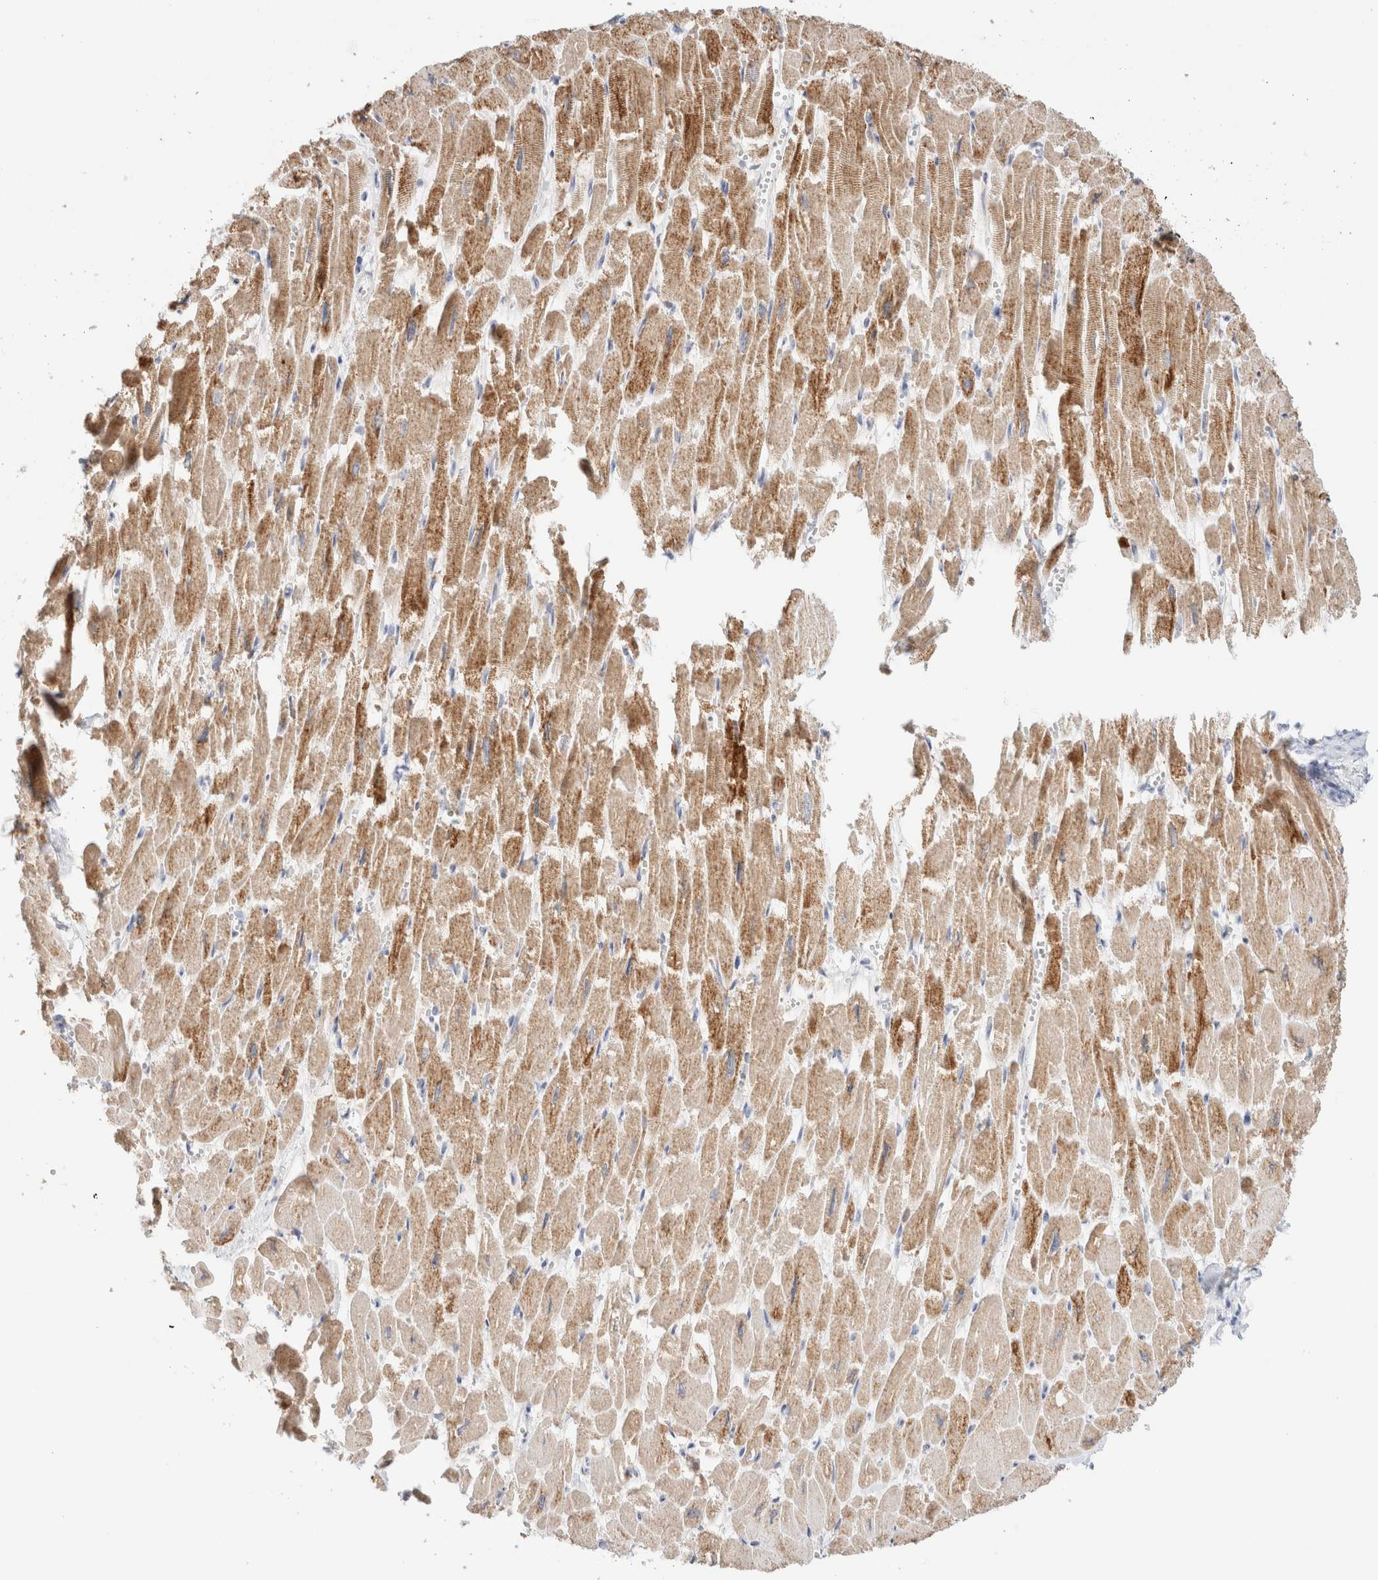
{"staining": {"intensity": "moderate", "quantity": ">75%", "location": "cytoplasmic/membranous"}, "tissue": "heart muscle", "cell_type": "Cardiomyocytes", "image_type": "normal", "snomed": [{"axis": "morphology", "description": "Normal tissue, NOS"}, {"axis": "topography", "description": "Heart"}], "caption": "This is a micrograph of immunohistochemistry (IHC) staining of normal heart muscle, which shows moderate positivity in the cytoplasmic/membranous of cardiomyocytes.", "gene": "GADD45G", "patient": {"sex": "male", "age": 54}}